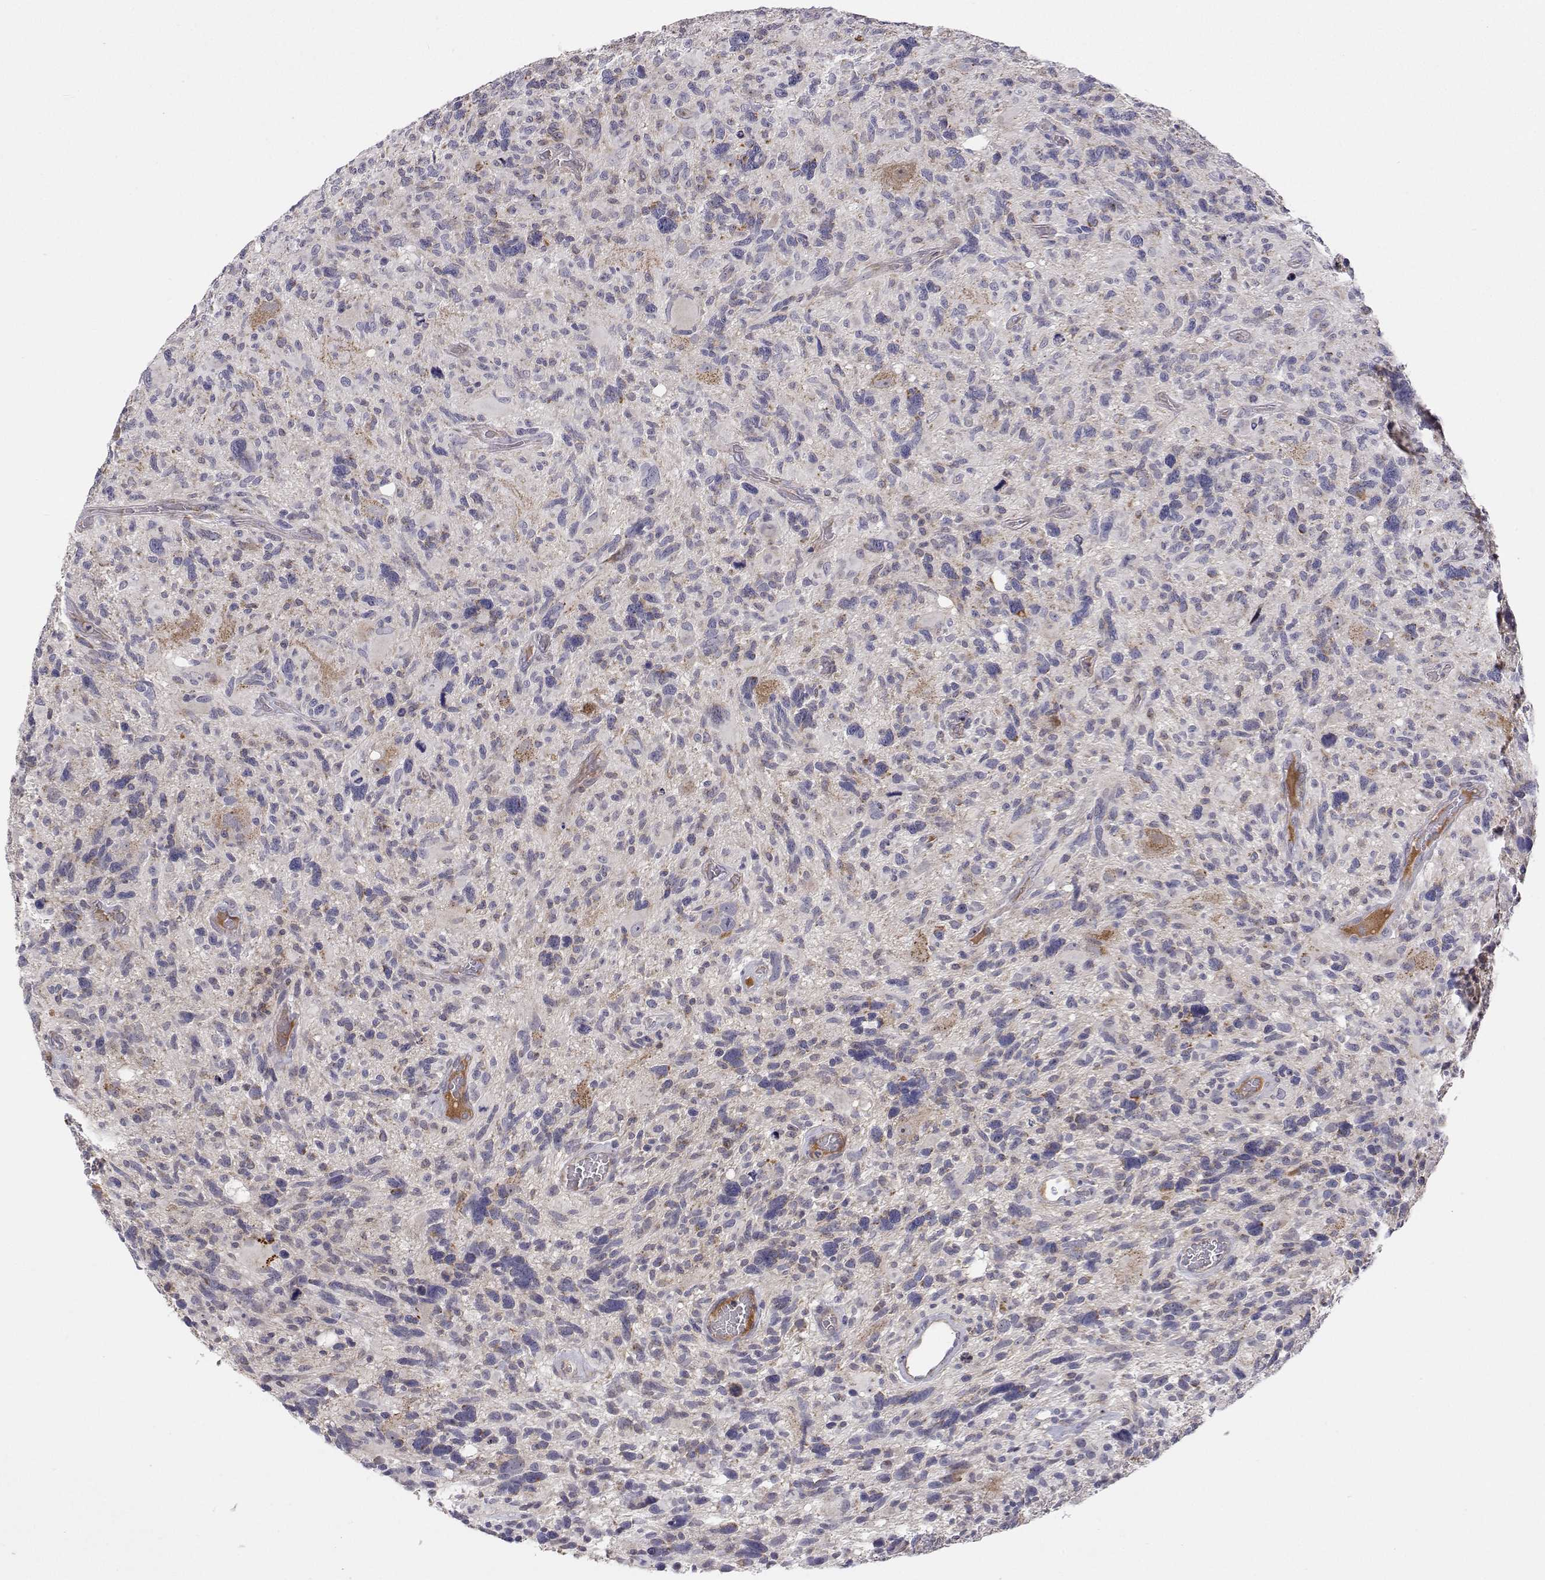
{"staining": {"intensity": "negative", "quantity": "none", "location": "none"}, "tissue": "glioma", "cell_type": "Tumor cells", "image_type": "cancer", "snomed": [{"axis": "morphology", "description": "Glioma, malignant, High grade"}, {"axis": "topography", "description": "Brain"}], "caption": "The micrograph demonstrates no staining of tumor cells in high-grade glioma (malignant).", "gene": "MRPL3", "patient": {"sex": "male", "age": 49}}